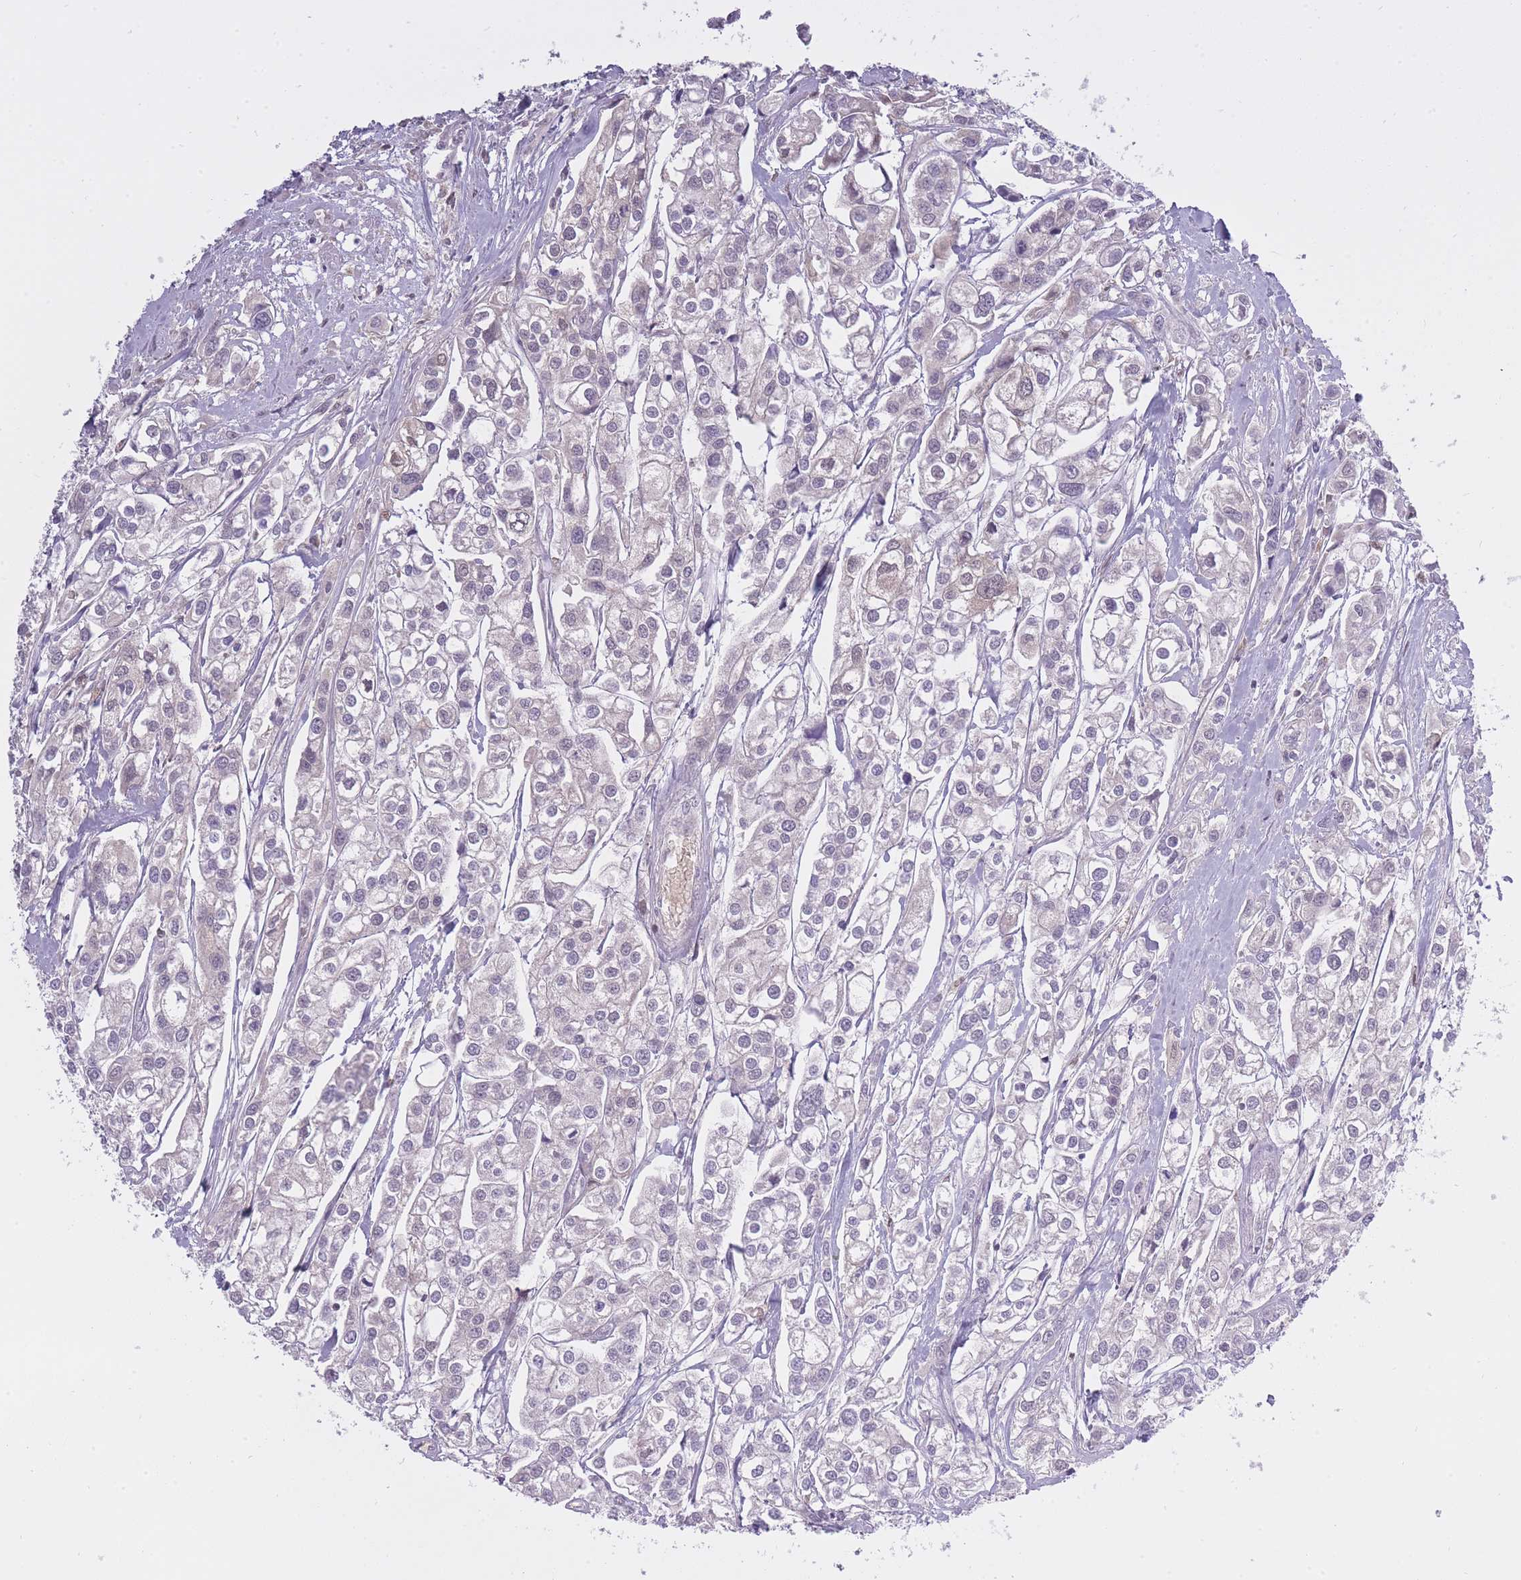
{"staining": {"intensity": "negative", "quantity": "none", "location": "none"}, "tissue": "urothelial cancer", "cell_type": "Tumor cells", "image_type": "cancer", "snomed": [{"axis": "morphology", "description": "Urothelial carcinoma, High grade"}, {"axis": "topography", "description": "Urinary bladder"}], "caption": "This is an IHC histopathology image of human urothelial carcinoma (high-grade). There is no expression in tumor cells.", "gene": "CXorf38", "patient": {"sex": "male", "age": 67}}